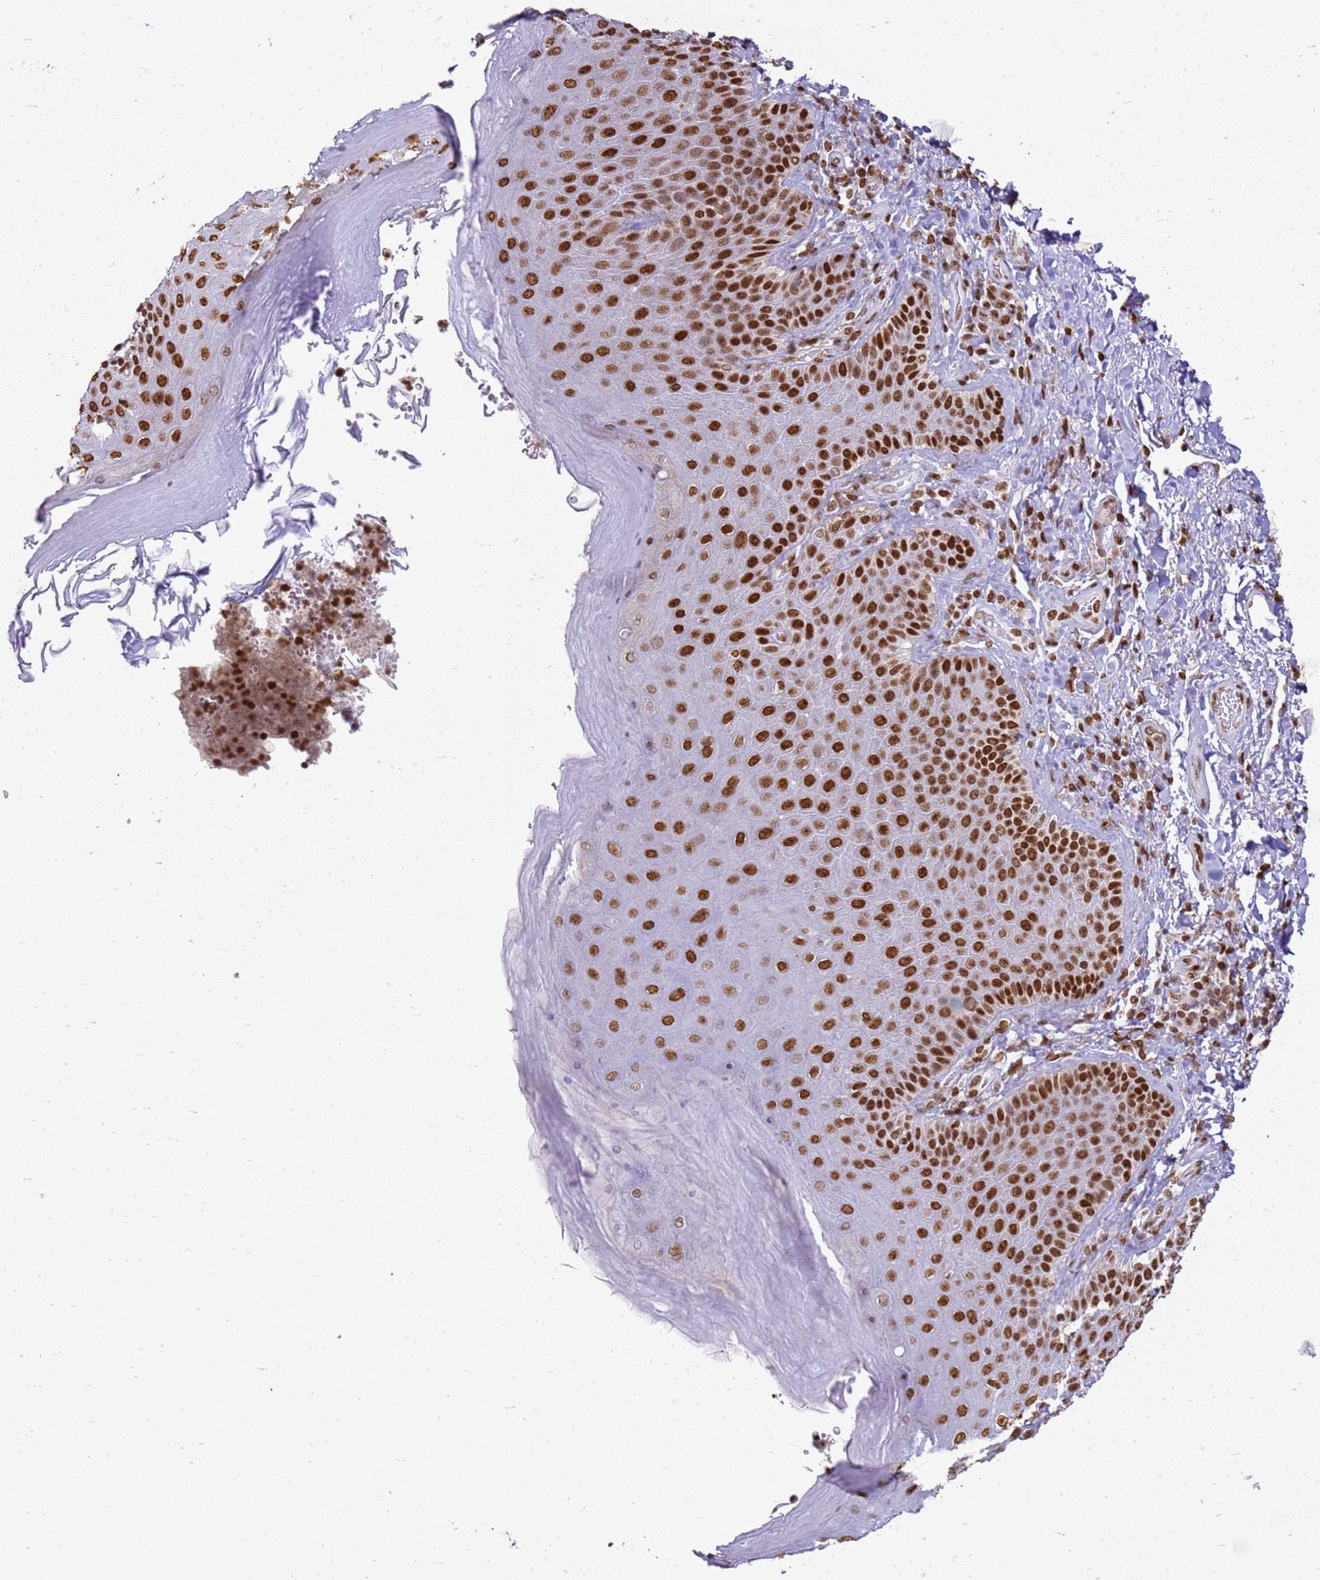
{"staining": {"intensity": "strong", "quantity": ">75%", "location": "nuclear"}, "tissue": "skin", "cell_type": "Epidermal cells", "image_type": "normal", "snomed": [{"axis": "morphology", "description": "Normal tissue, NOS"}, {"axis": "topography", "description": "Anal"}], "caption": "This micrograph reveals normal skin stained with immunohistochemistry to label a protein in brown. The nuclear of epidermal cells show strong positivity for the protein. Nuclei are counter-stained blue.", "gene": "APEX1", "patient": {"sex": "female", "age": 89}}